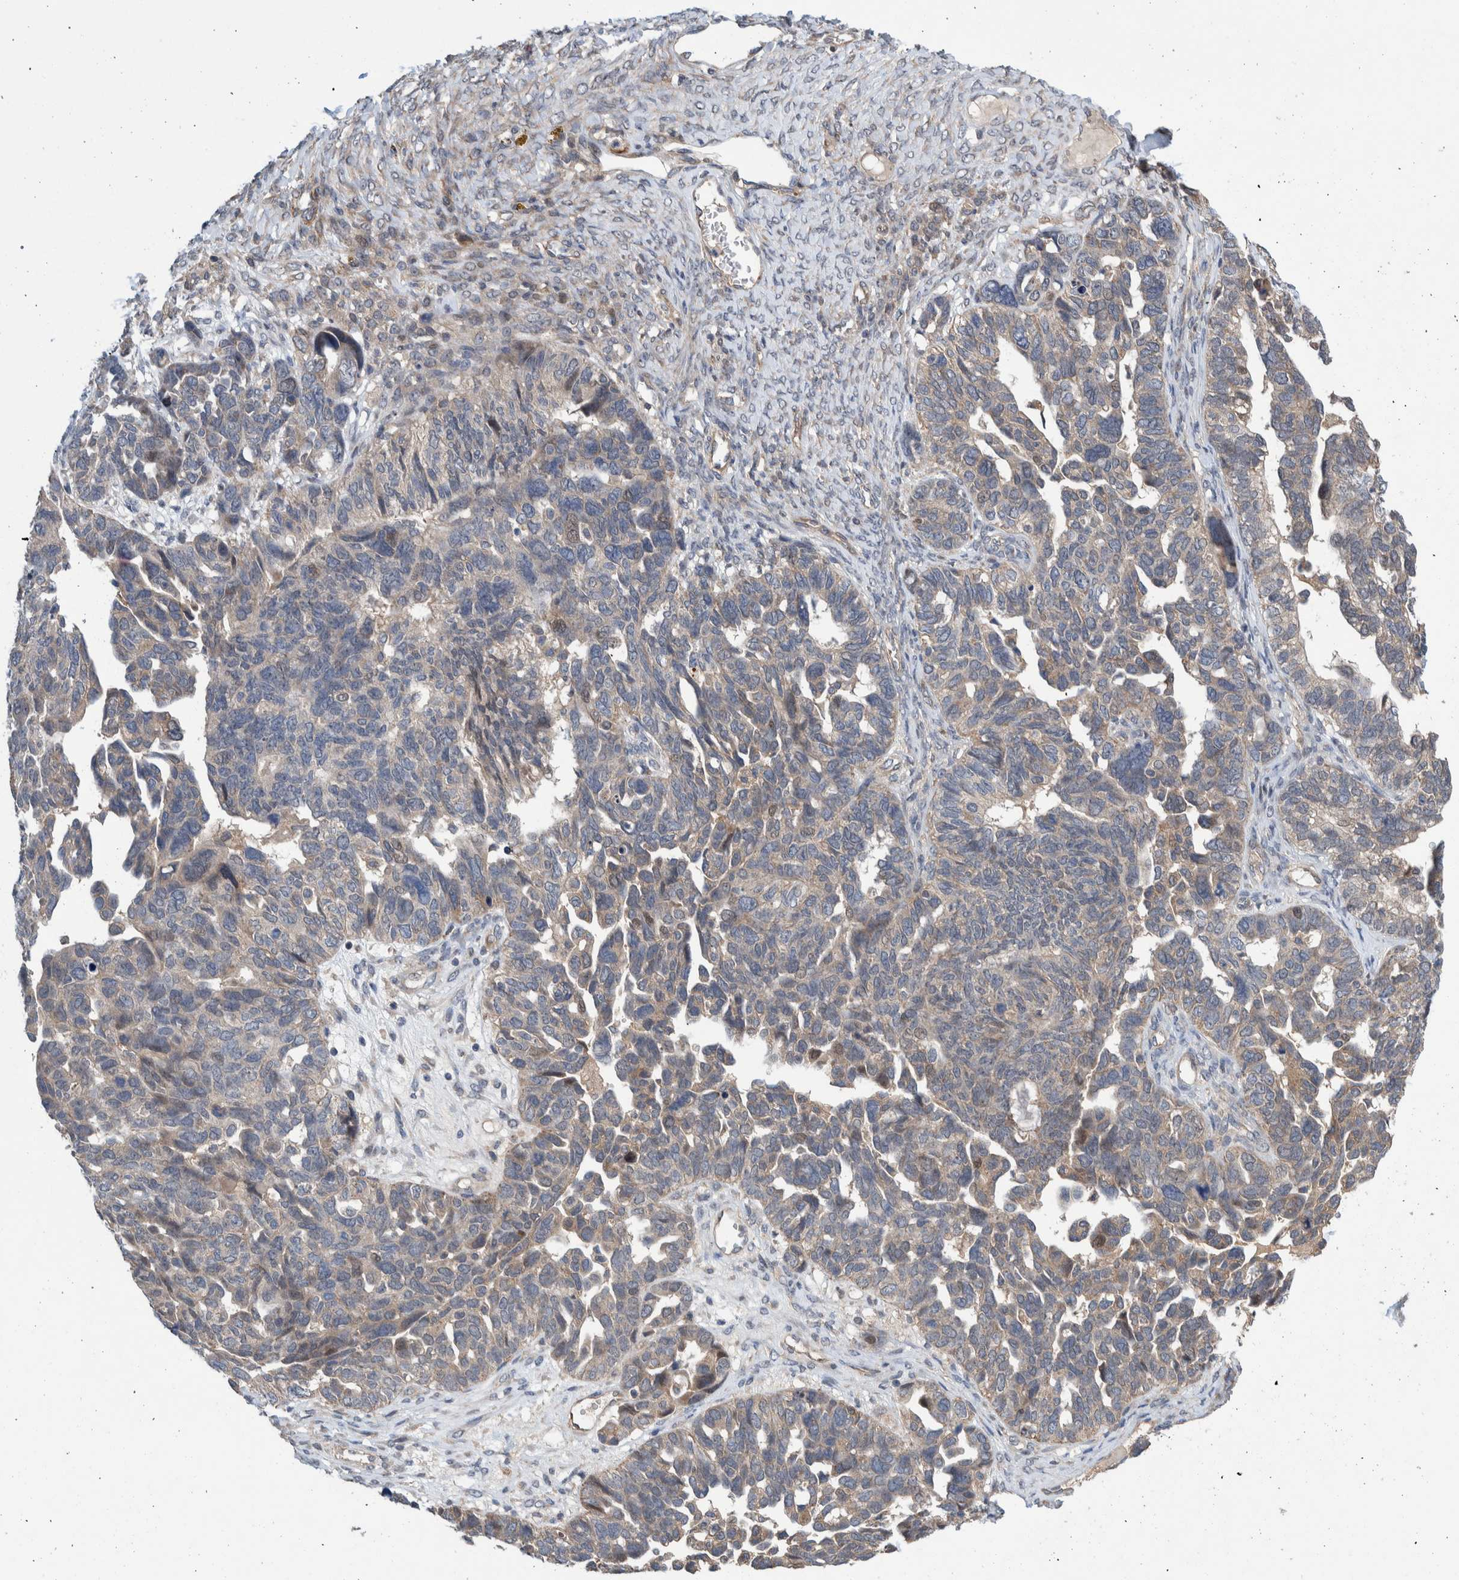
{"staining": {"intensity": "negative", "quantity": "none", "location": "none"}, "tissue": "ovarian cancer", "cell_type": "Tumor cells", "image_type": "cancer", "snomed": [{"axis": "morphology", "description": "Cystadenocarcinoma, serous, NOS"}, {"axis": "topography", "description": "Ovary"}], "caption": "Protein analysis of ovarian serous cystadenocarcinoma reveals no significant staining in tumor cells. (Brightfield microscopy of DAB immunohistochemistry (IHC) at high magnification).", "gene": "PIK3R6", "patient": {"sex": "female", "age": 79}}